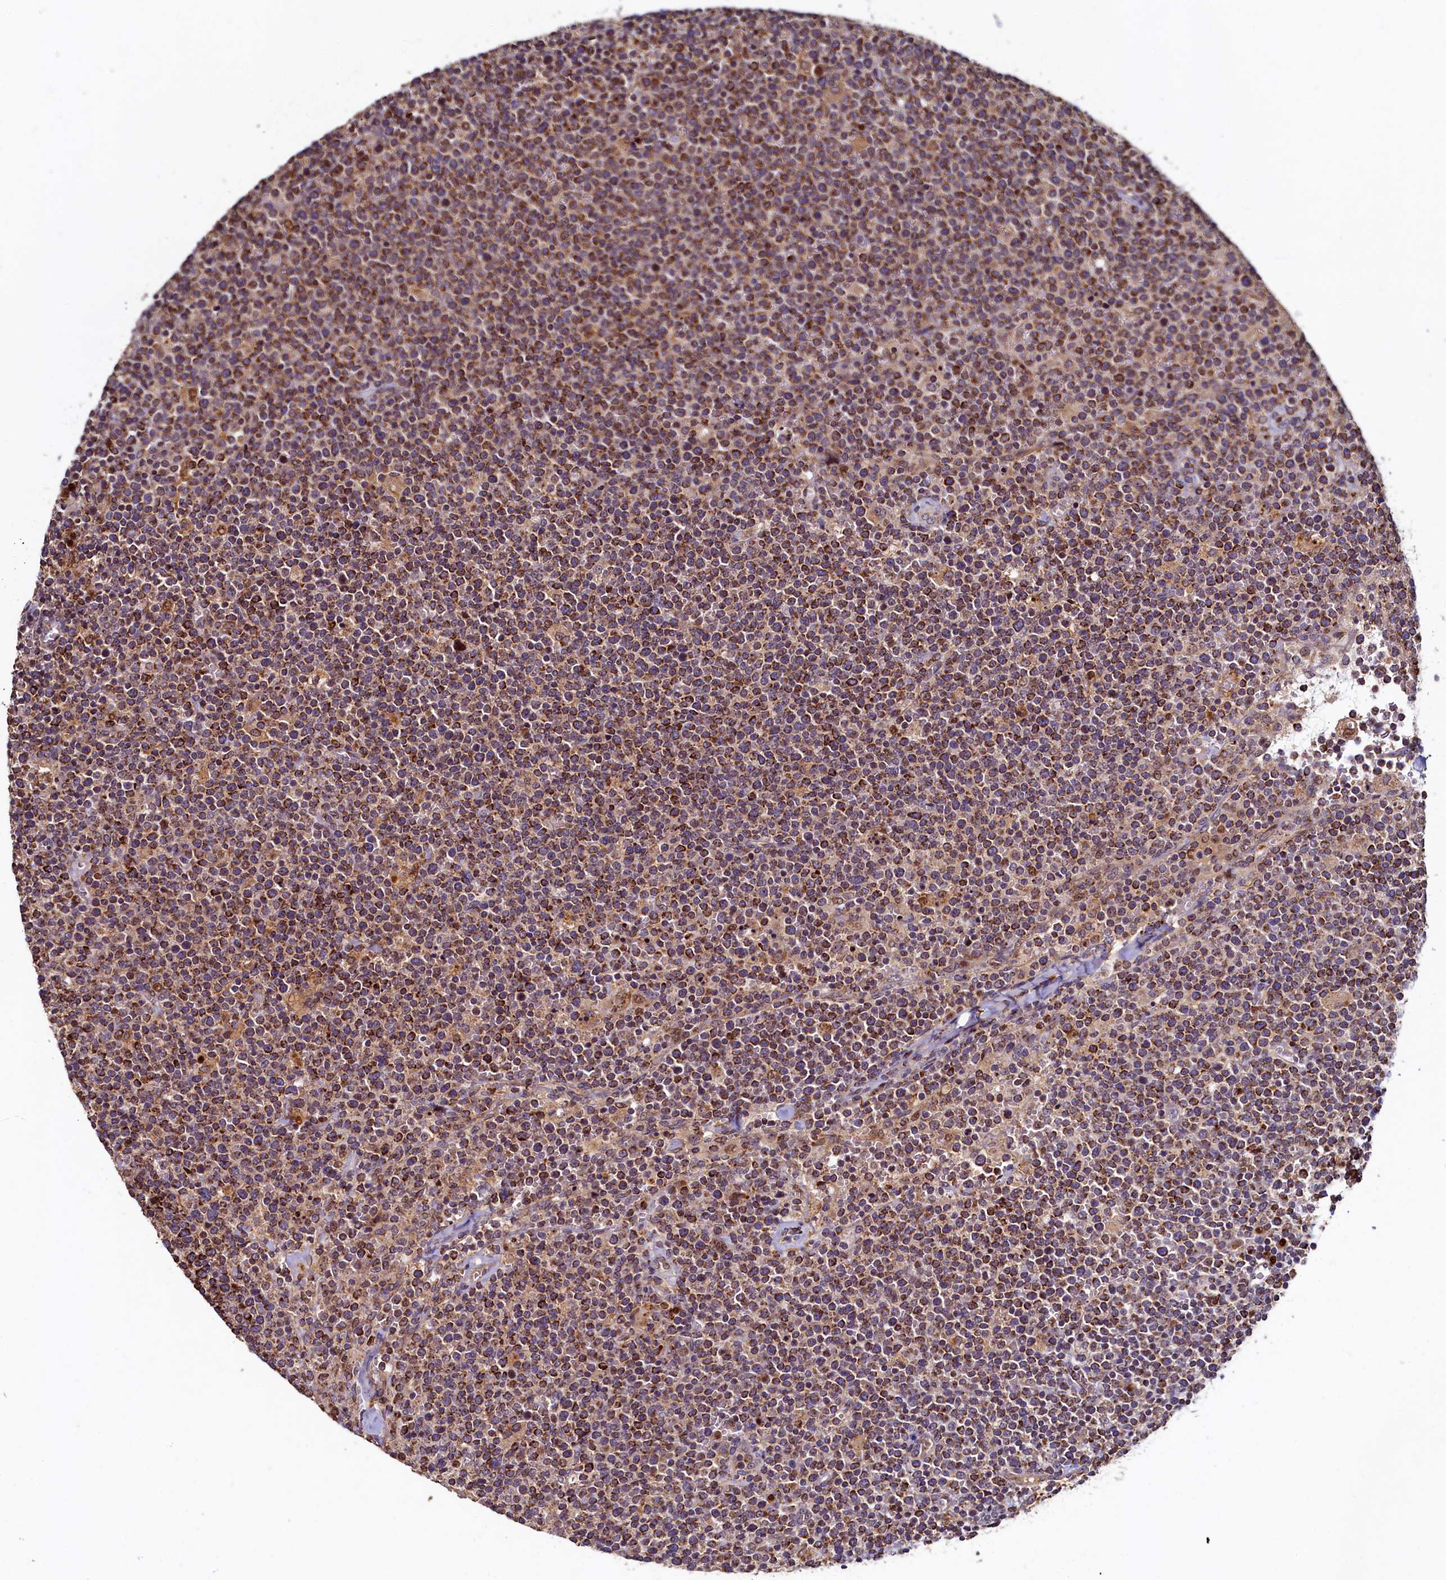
{"staining": {"intensity": "strong", "quantity": ">75%", "location": "cytoplasmic/membranous"}, "tissue": "lymphoma", "cell_type": "Tumor cells", "image_type": "cancer", "snomed": [{"axis": "morphology", "description": "Malignant lymphoma, non-Hodgkin's type, High grade"}, {"axis": "topography", "description": "Lymph node"}], "caption": "High-magnification brightfield microscopy of lymphoma stained with DAB (brown) and counterstained with hematoxylin (blue). tumor cells exhibit strong cytoplasmic/membranous positivity is appreciated in approximately>75% of cells.", "gene": "NCKAP5L", "patient": {"sex": "male", "age": 61}}